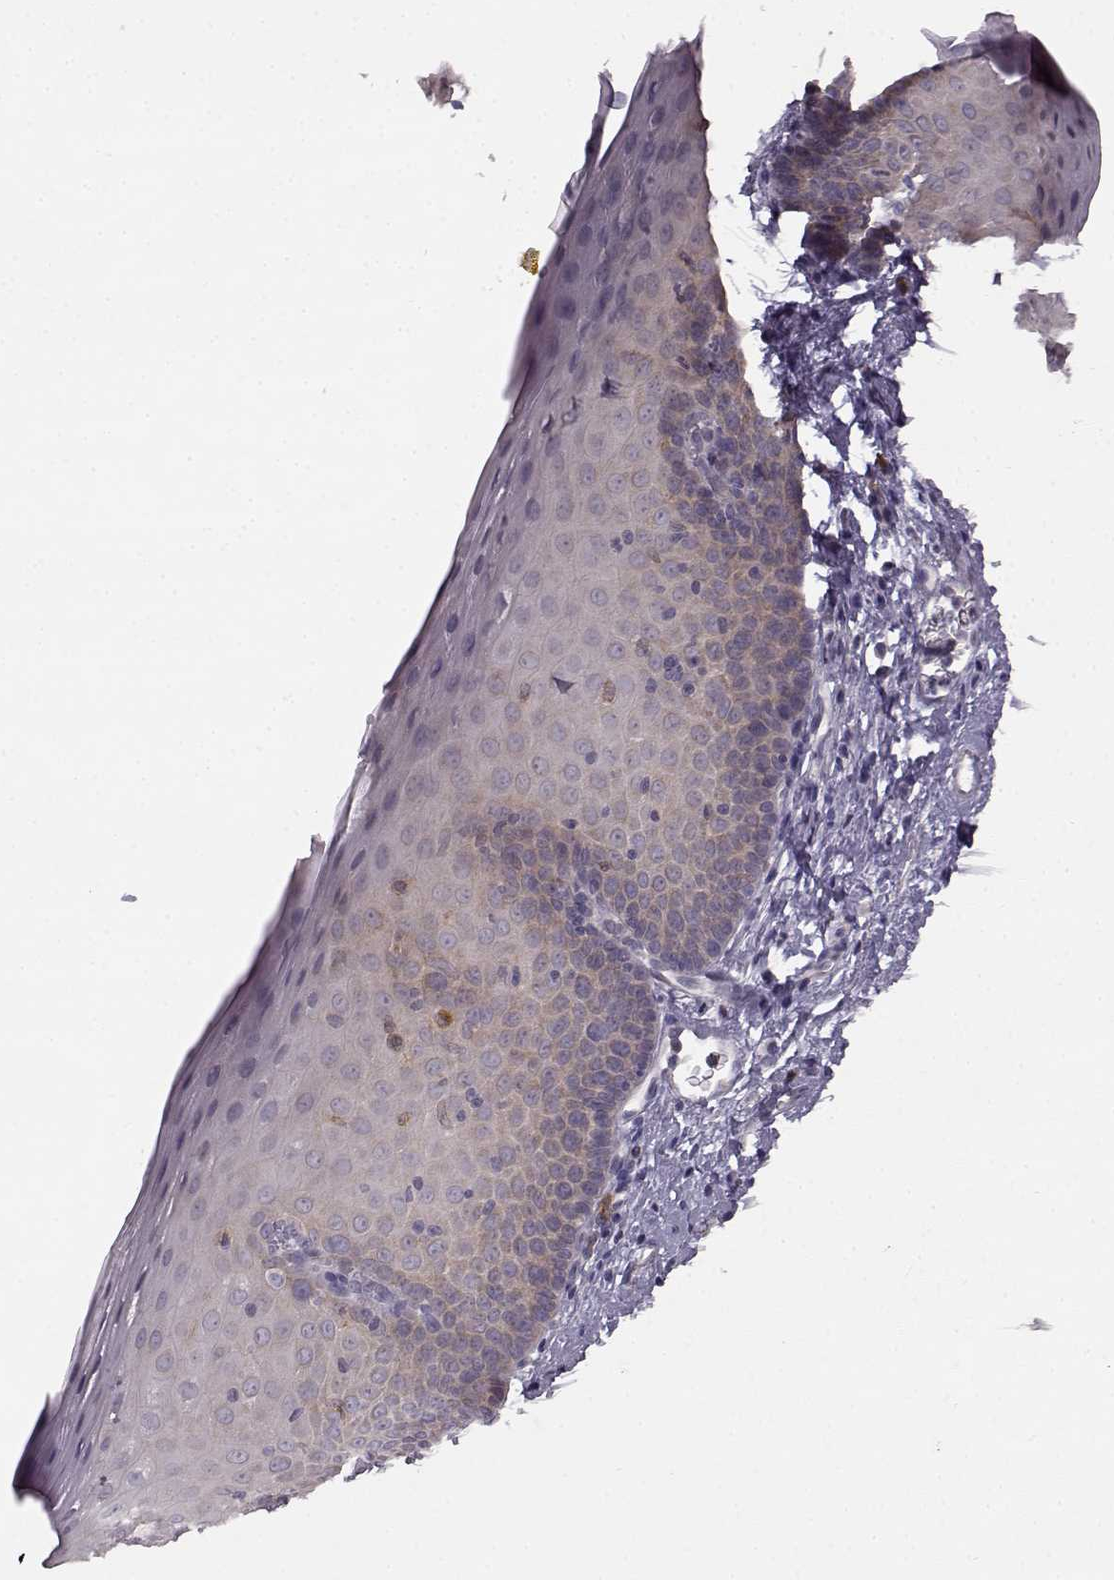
{"staining": {"intensity": "weak", "quantity": "<25%", "location": "cytoplasmic/membranous"}, "tissue": "esophagus", "cell_type": "Squamous epithelial cells", "image_type": "normal", "snomed": [{"axis": "morphology", "description": "Normal tissue, NOS"}, {"axis": "topography", "description": "Esophagus"}], "caption": "The histopathology image reveals no significant positivity in squamous epithelial cells of esophagus. The staining is performed using DAB (3,3'-diaminobenzidine) brown chromogen with nuclei counter-stained in using hematoxylin.", "gene": "SPAG17", "patient": {"sex": "female", "age": 64}}